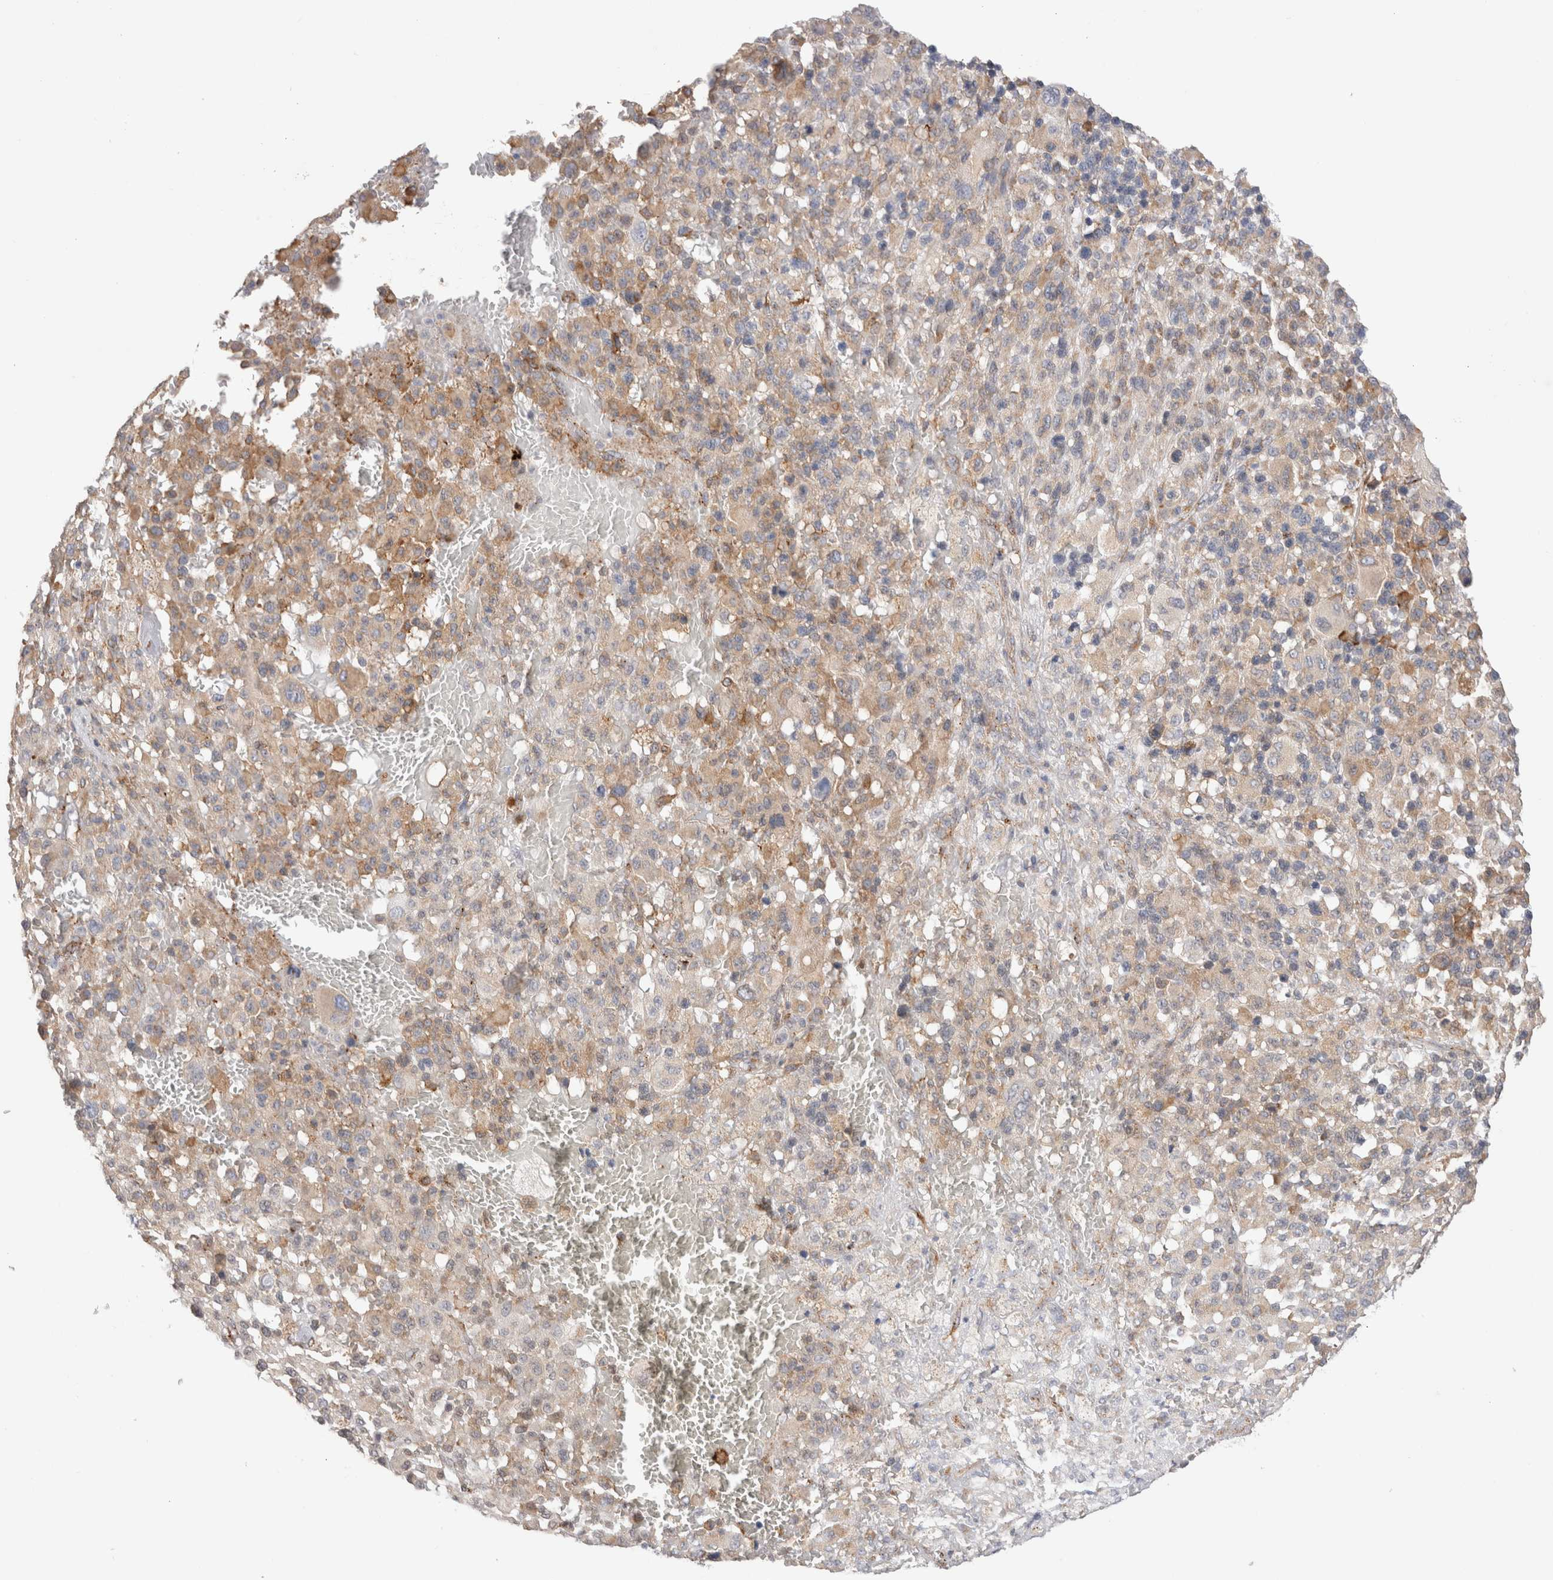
{"staining": {"intensity": "moderate", "quantity": "25%-75%", "location": "cytoplasmic/membranous"}, "tissue": "melanoma", "cell_type": "Tumor cells", "image_type": "cancer", "snomed": [{"axis": "morphology", "description": "Malignant melanoma, Metastatic site"}, {"axis": "topography", "description": "Skin"}], "caption": "Tumor cells demonstrate medium levels of moderate cytoplasmic/membranous staining in about 25%-75% of cells in human malignant melanoma (metastatic site). (Brightfield microscopy of DAB IHC at high magnification).", "gene": "CNPY4", "patient": {"sex": "female", "age": 74}}